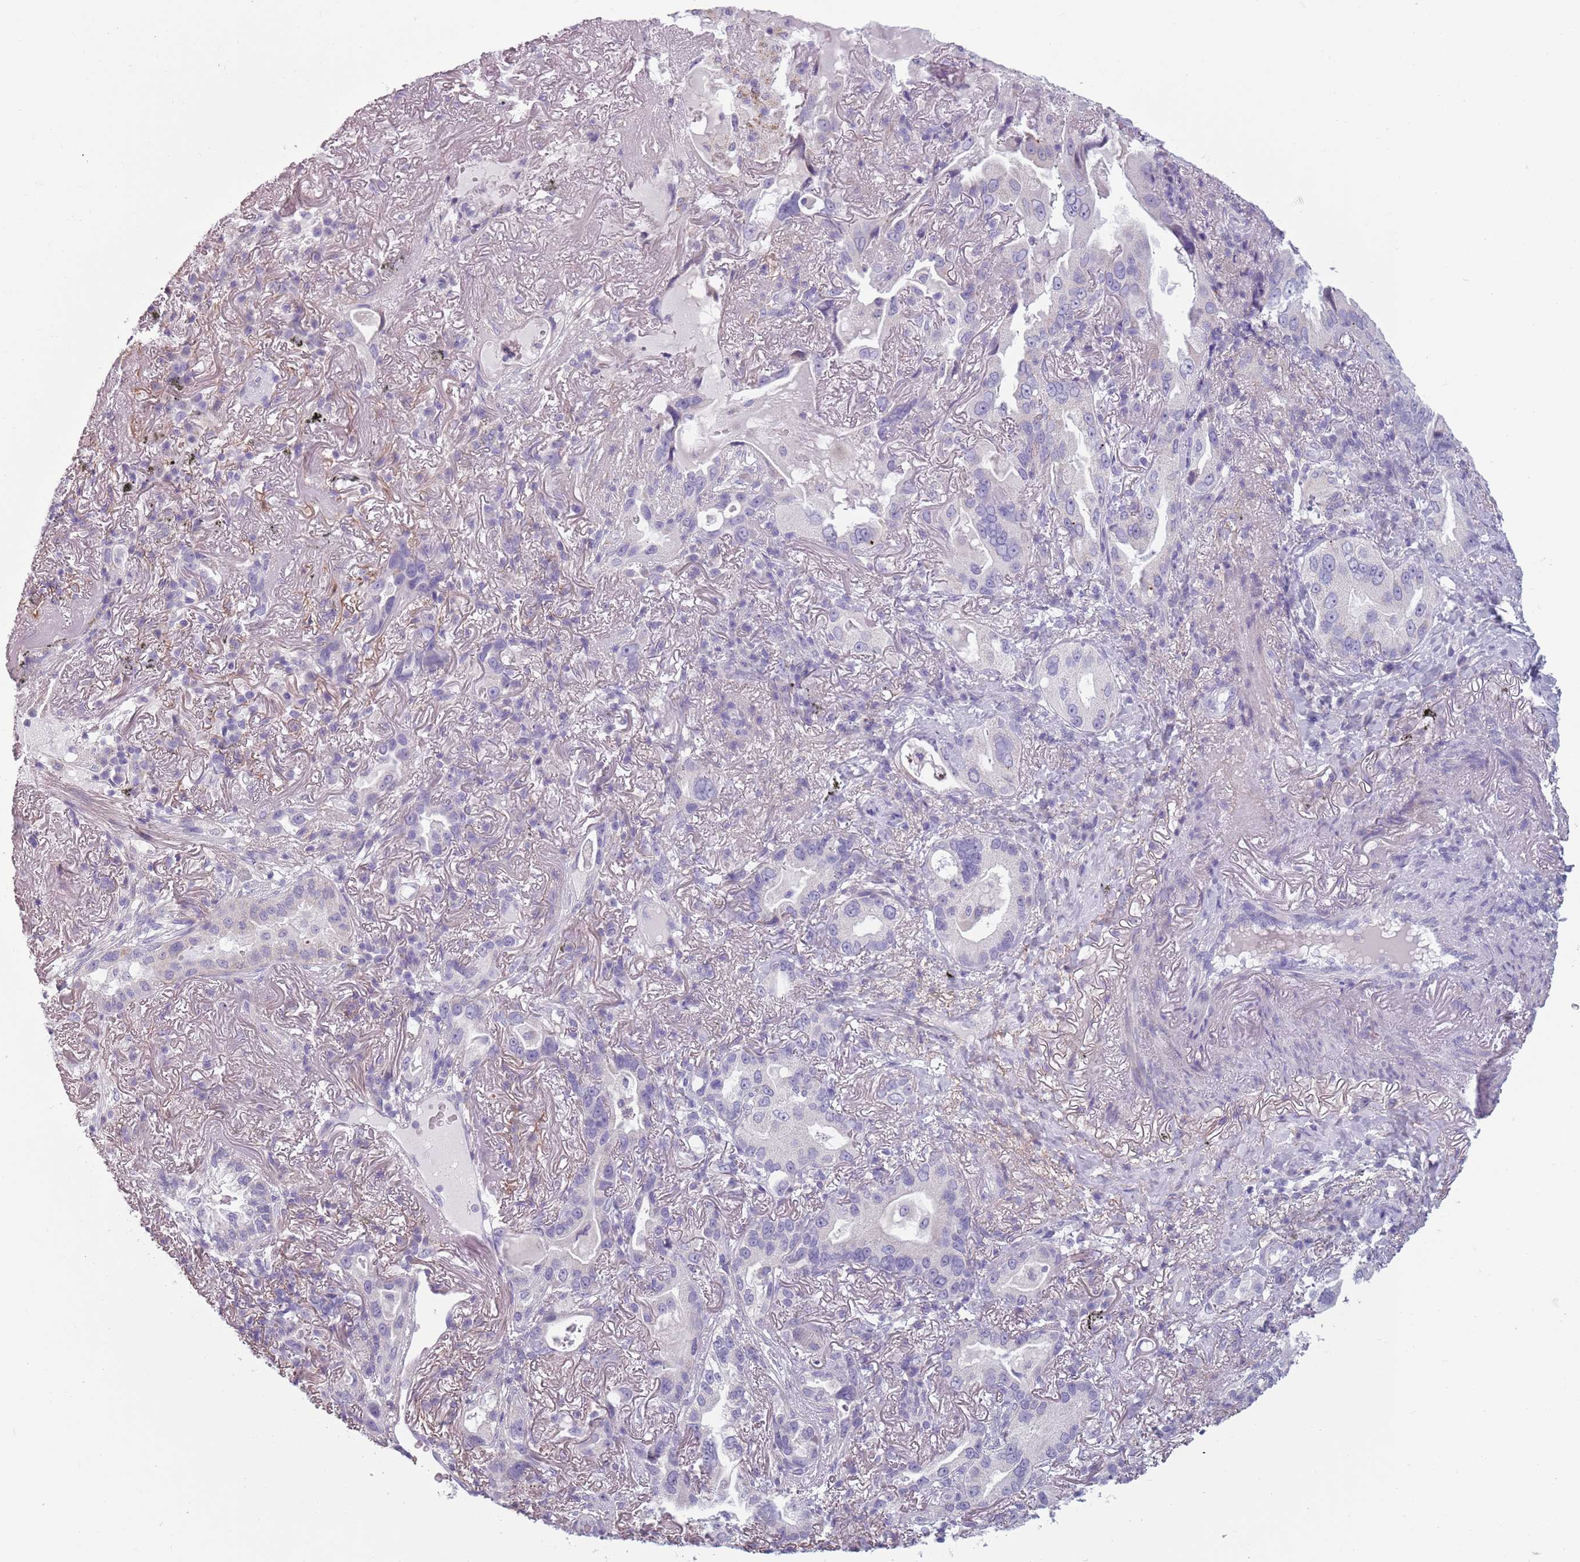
{"staining": {"intensity": "negative", "quantity": "none", "location": "none"}, "tissue": "lung cancer", "cell_type": "Tumor cells", "image_type": "cancer", "snomed": [{"axis": "morphology", "description": "Adenocarcinoma, NOS"}, {"axis": "topography", "description": "Lung"}], "caption": "DAB immunohistochemical staining of human lung adenocarcinoma demonstrates no significant expression in tumor cells. (DAB IHC with hematoxylin counter stain).", "gene": "MEGF8", "patient": {"sex": "female", "age": 69}}